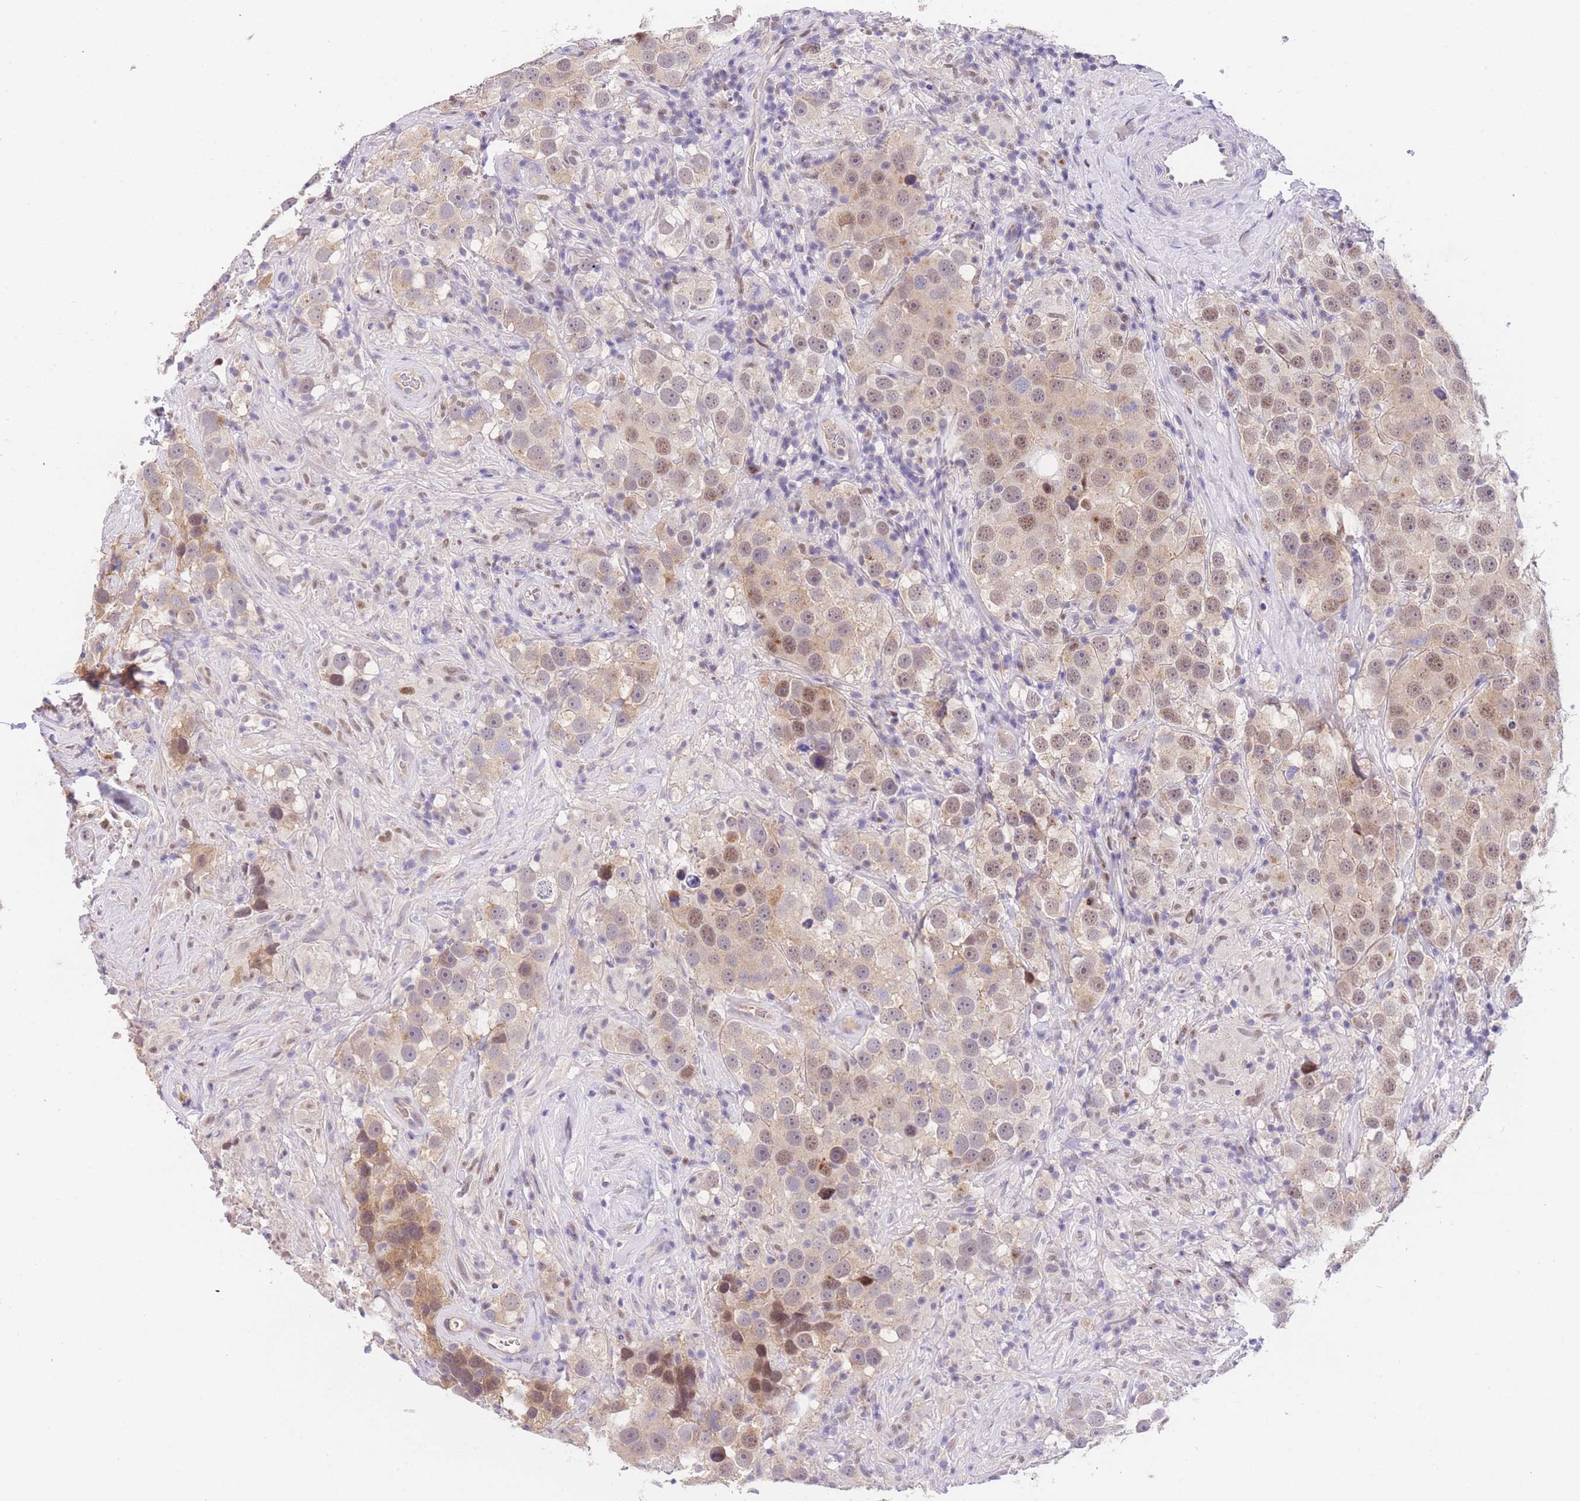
{"staining": {"intensity": "moderate", "quantity": "<25%", "location": "nuclear"}, "tissue": "testis cancer", "cell_type": "Tumor cells", "image_type": "cancer", "snomed": [{"axis": "morphology", "description": "Seminoma, NOS"}, {"axis": "topography", "description": "Testis"}], "caption": "Immunohistochemistry image of human seminoma (testis) stained for a protein (brown), which reveals low levels of moderate nuclear positivity in approximately <25% of tumor cells.", "gene": "SLC35F2", "patient": {"sex": "male", "age": 49}}